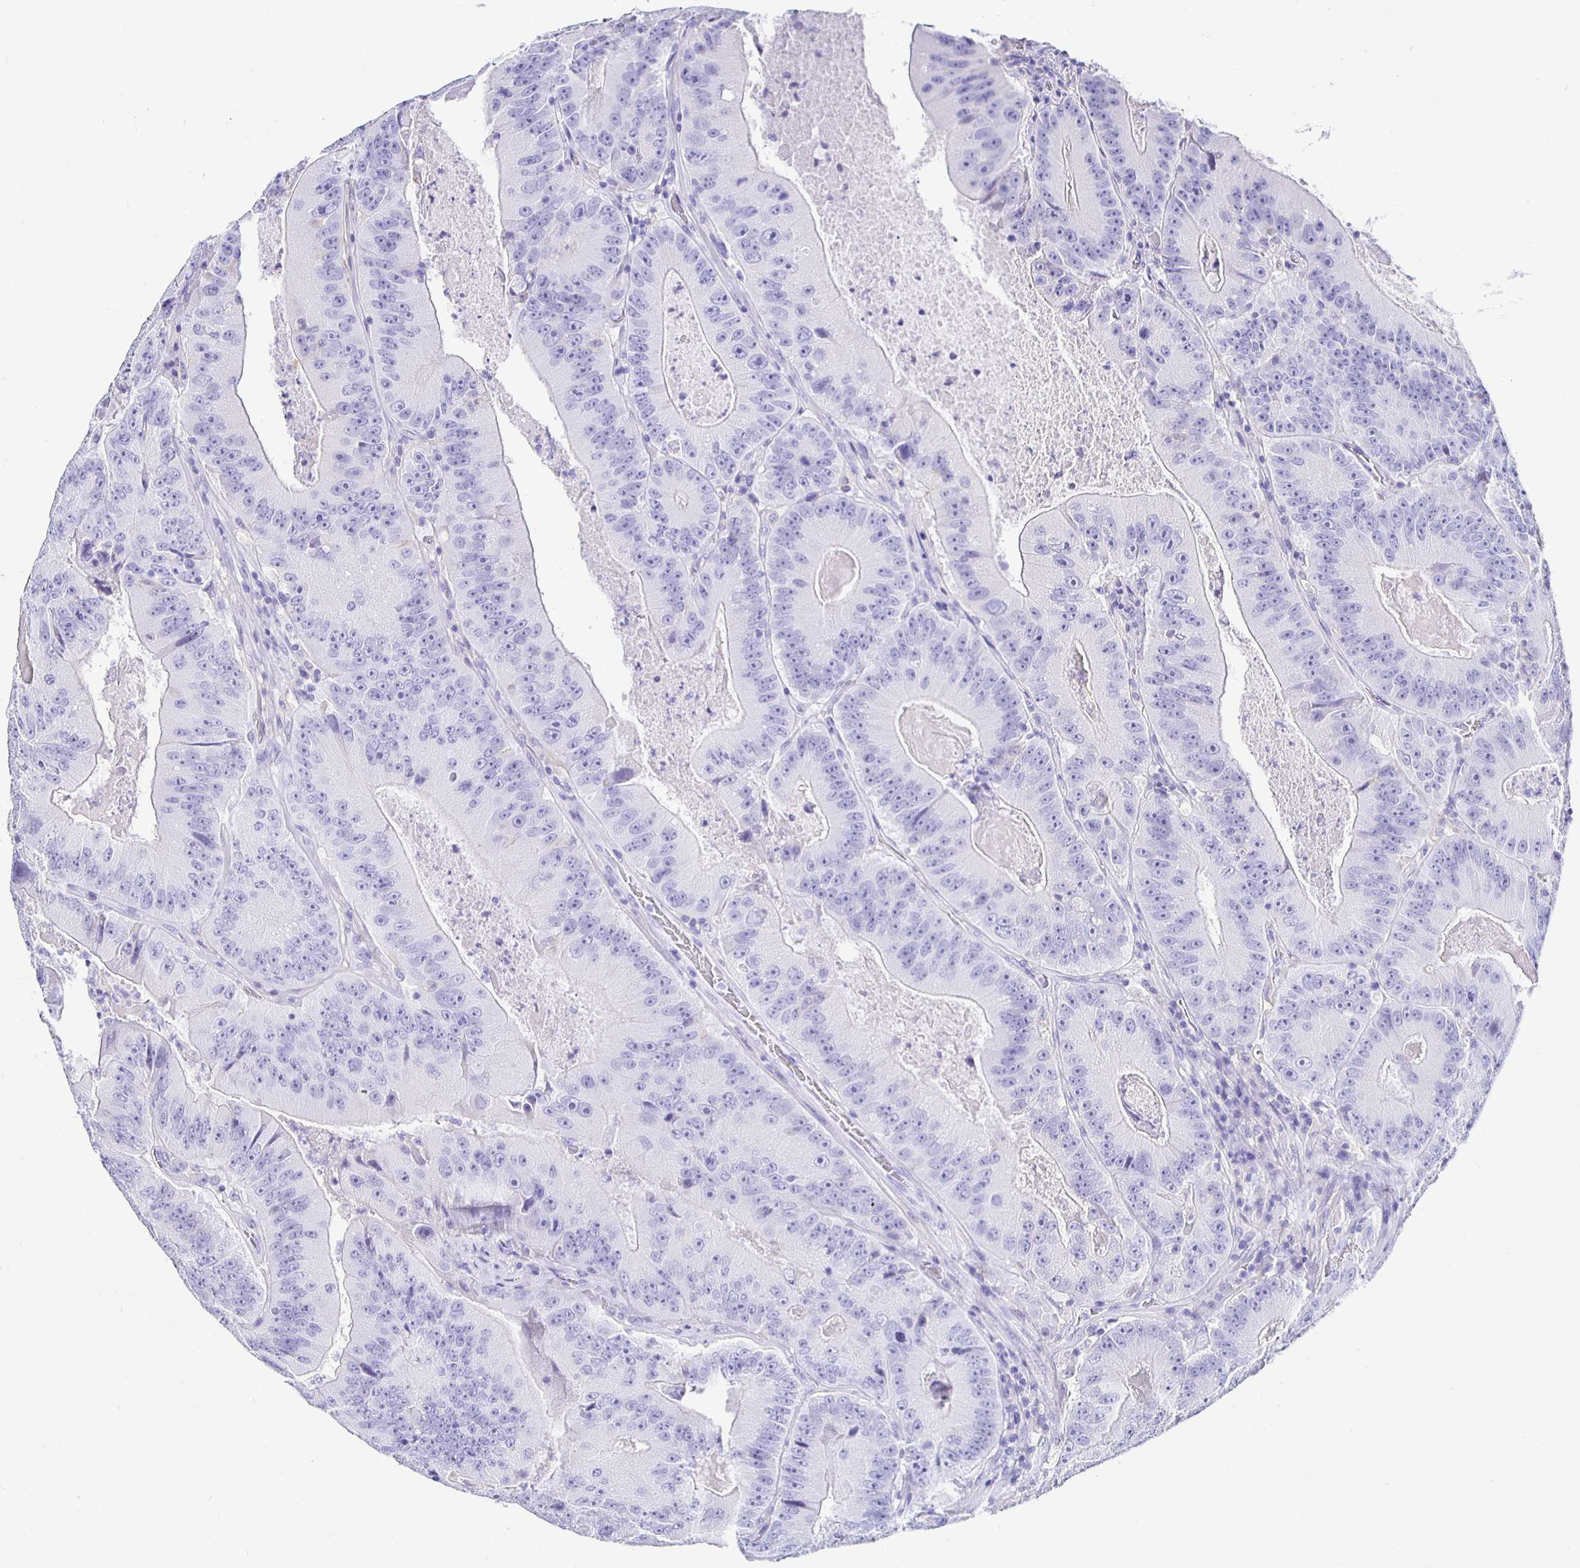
{"staining": {"intensity": "negative", "quantity": "none", "location": "none"}, "tissue": "colorectal cancer", "cell_type": "Tumor cells", "image_type": "cancer", "snomed": [{"axis": "morphology", "description": "Adenocarcinoma, NOS"}, {"axis": "topography", "description": "Colon"}], "caption": "There is no significant positivity in tumor cells of colorectal cancer. (Brightfield microscopy of DAB (3,3'-diaminobenzidine) IHC at high magnification).", "gene": "UMOD", "patient": {"sex": "female", "age": 86}}